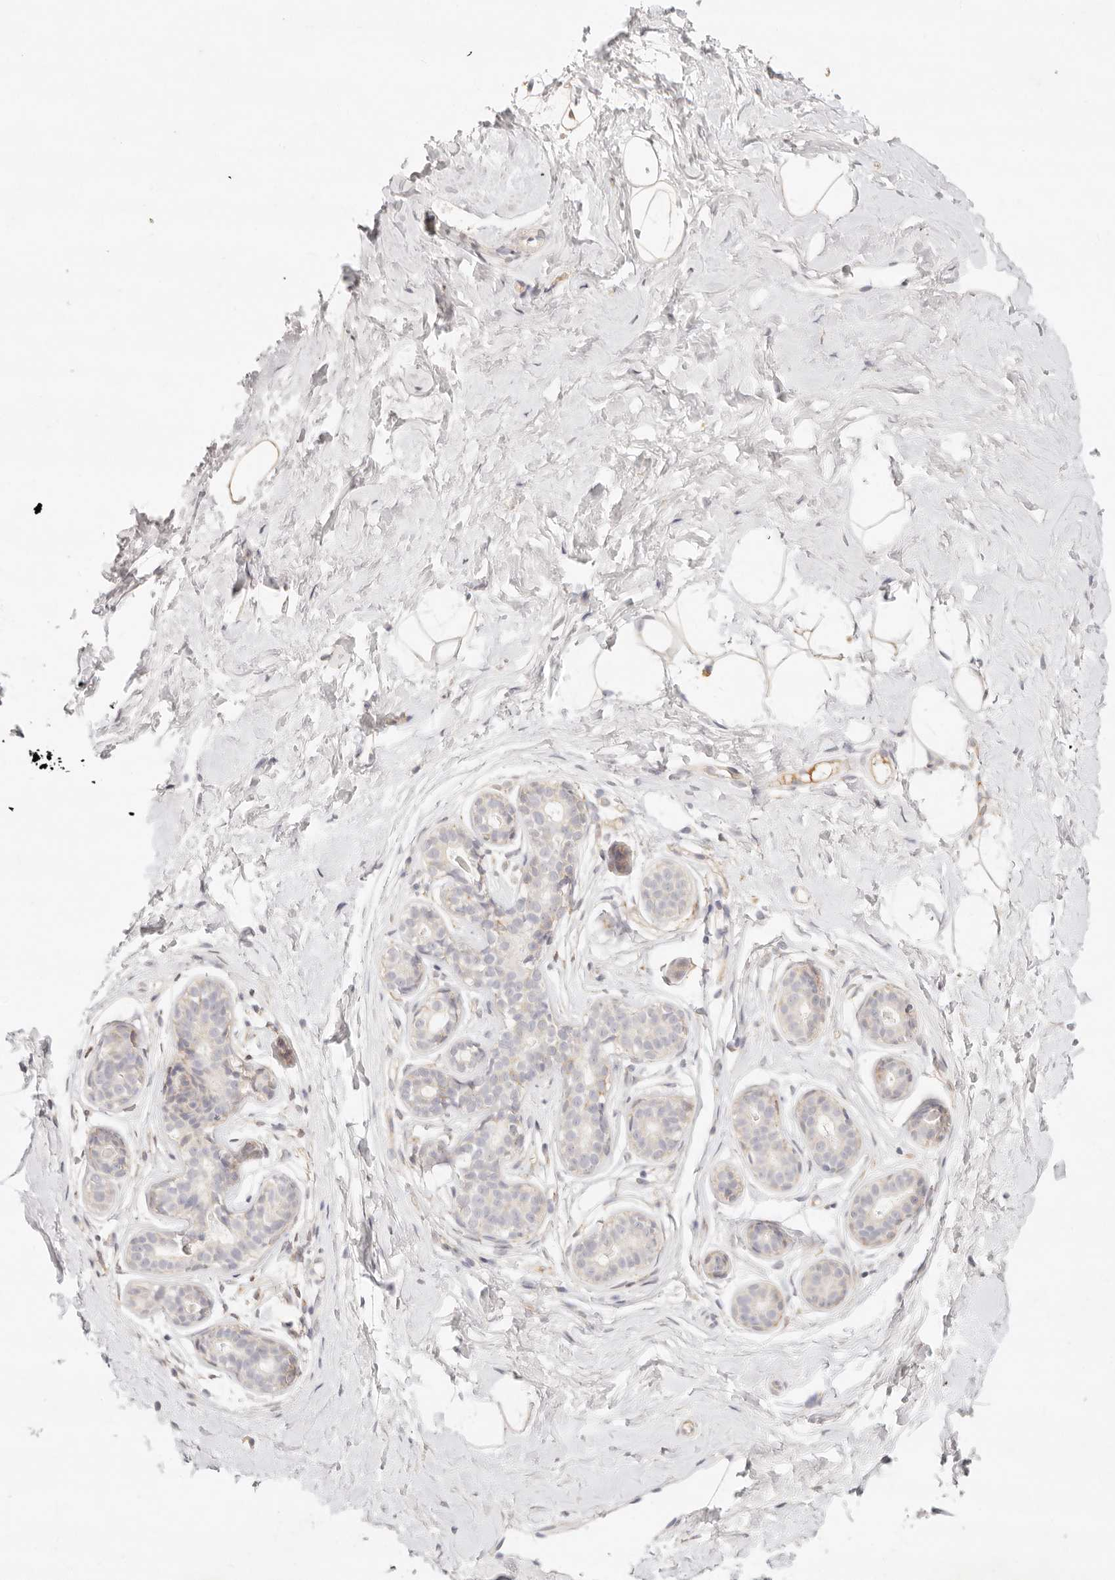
{"staining": {"intensity": "moderate", "quantity": ">75%", "location": "cytoplasmic/membranous"}, "tissue": "breast", "cell_type": "Adipocytes", "image_type": "normal", "snomed": [{"axis": "morphology", "description": "Normal tissue, NOS"}, {"axis": "morphology", "description": "Adenoma, NOS"}, {"axis": "topography", "description": "Breast"}], "caption": "This micrograph exhibits IHC staining of benign human breast, with medium moderate cytoplasmic/membranous positivity in about >75% of adipocytes.", "gene": "GPR156", "patient": {"sex": "female", "age": 23}}